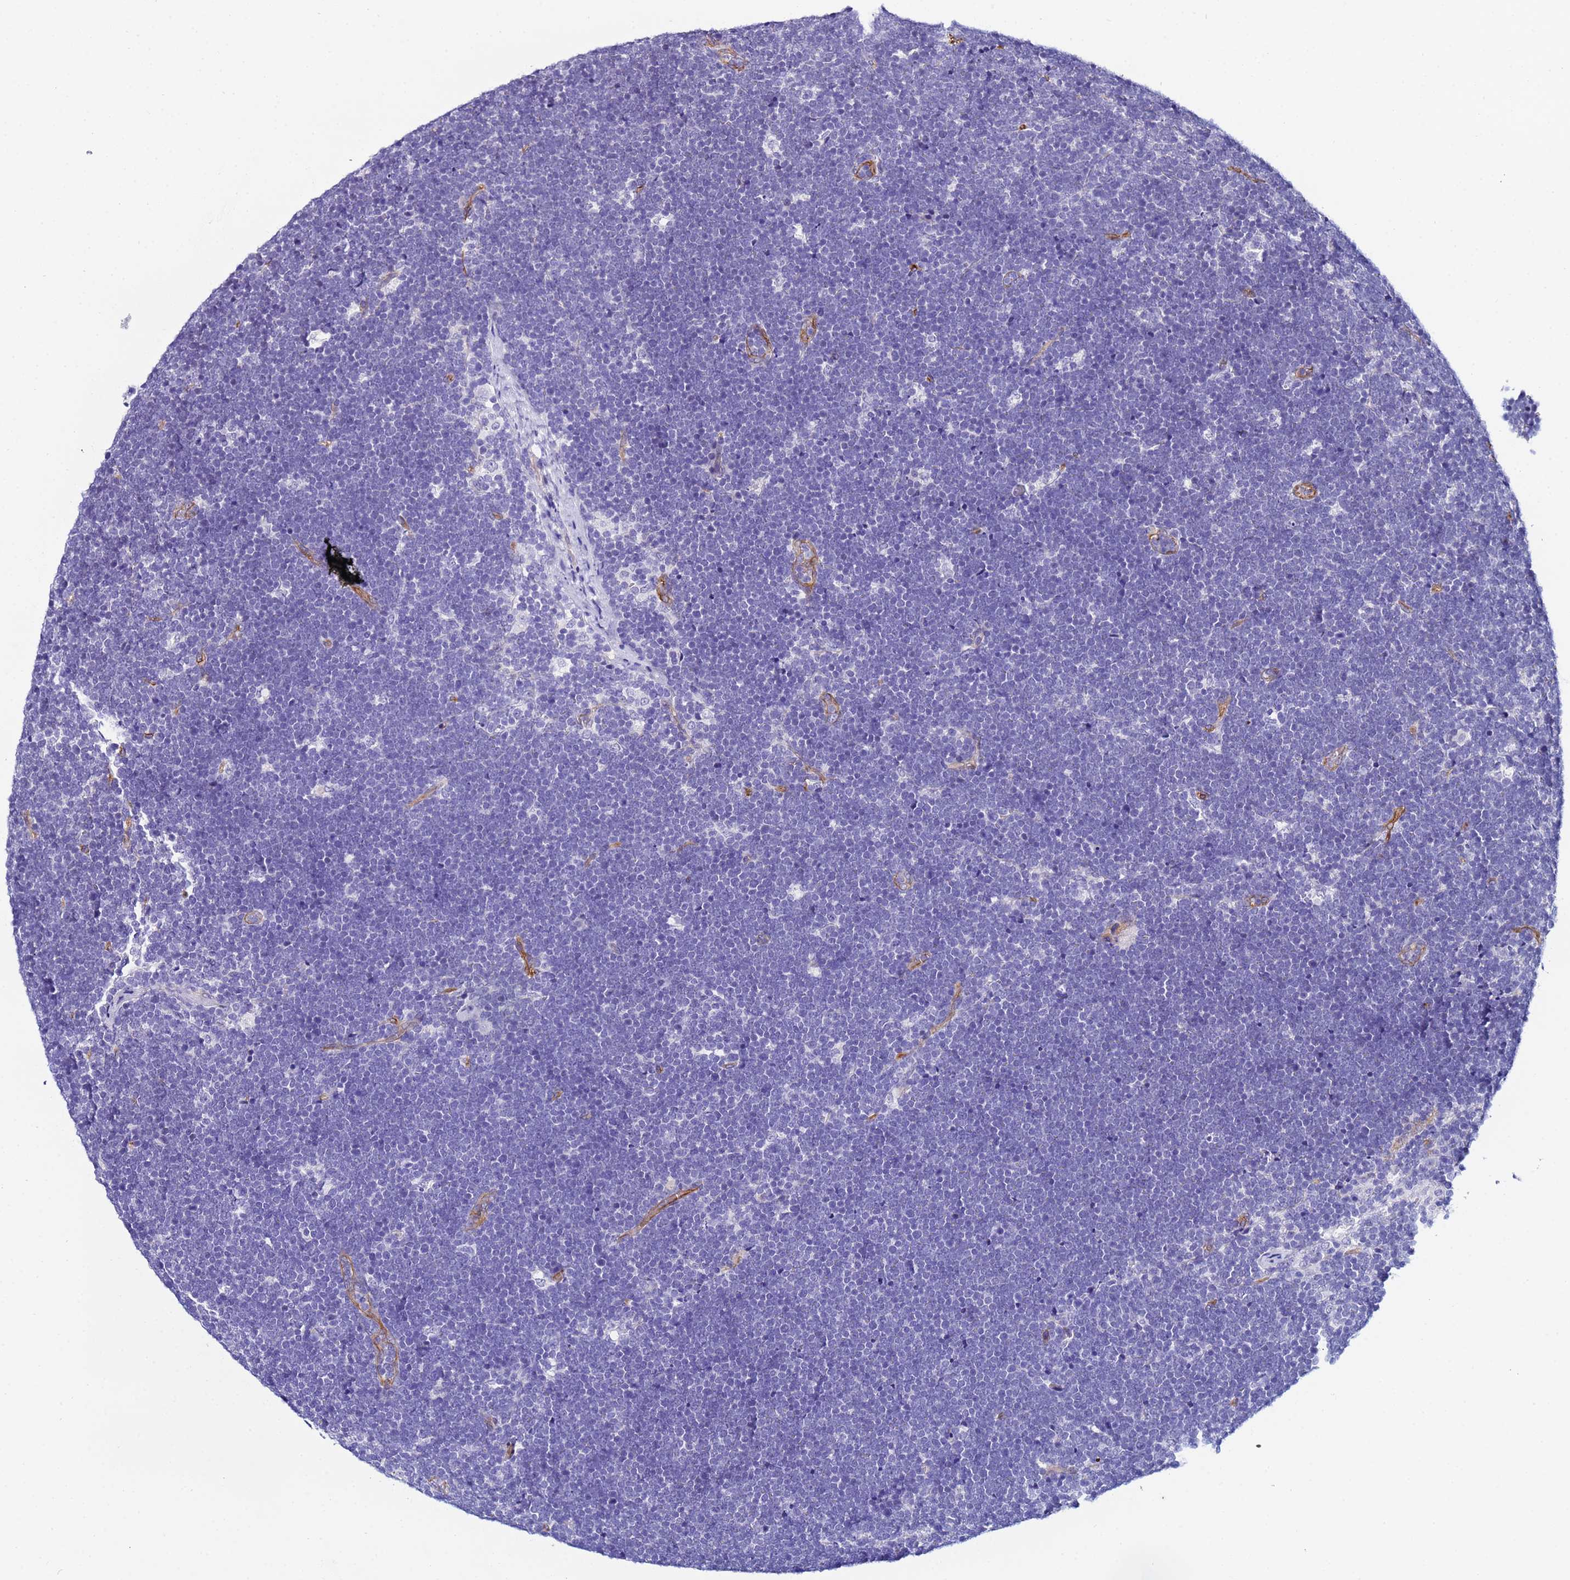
{"staining": {"intensity": "negative", "quantity": "none", "location": "none"}, "tissue": "lymphoma", "cell_type": "Tumor cells", "image_type": "cancer", "snomed": [{"axis": "morphology", "description": "Malignant lymphoma, non-Hodgkin's type, High grade"}, {"axis": "topography", "description": "Lymph node"}], "caption": "Histopathology image shows no protein positivity in tumor cells of lymphoma tissue.", "gene": "DEFB104A", "patient": {"sex": "male", "age": 13}}